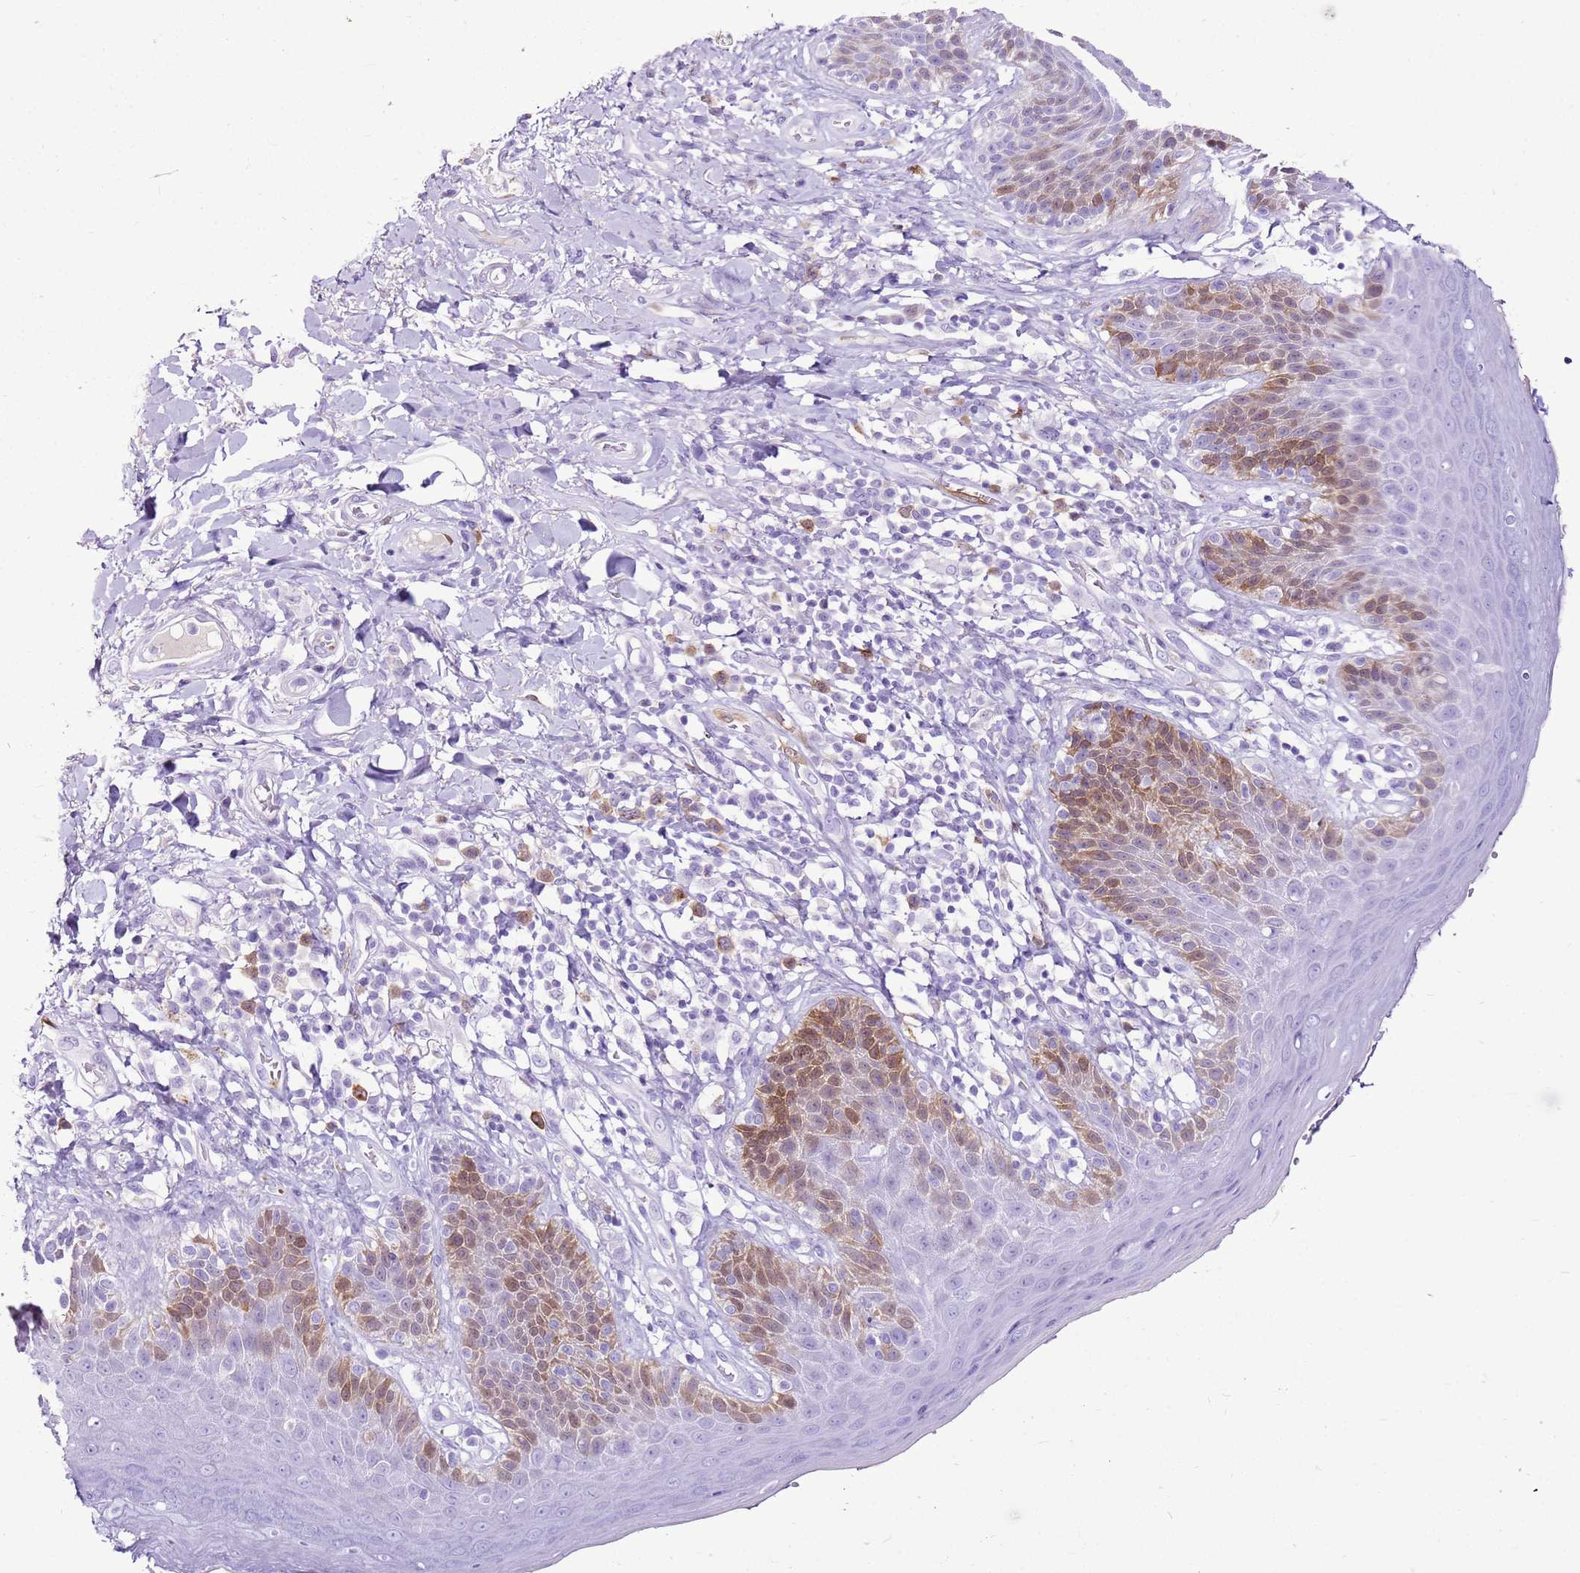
{"staining": {"intensity": "moderate", "quantity": "<25%", "location": "cytoplasmic/membranous,nuclear"}, "tissue": "skin", "cell_type": "Epidermal cells", "image_type": "normal", "snomed": [{"axis": "morphology", "description": "Normal tissue, NOS"}, {"axis": "topography", "description": "Anal"}], "caption": "The photomicrograph shows a brown stain indicating the presence of a protein in the cytoplasmic/membranous,nuclear of epidermal cells in skin. (Stains: DAB in brown, nuclei in blue, Microscopy: brightfield microscopy at high magnification).", "gene": "SPC25", "patient": {"sex": "female", "age": 89}}